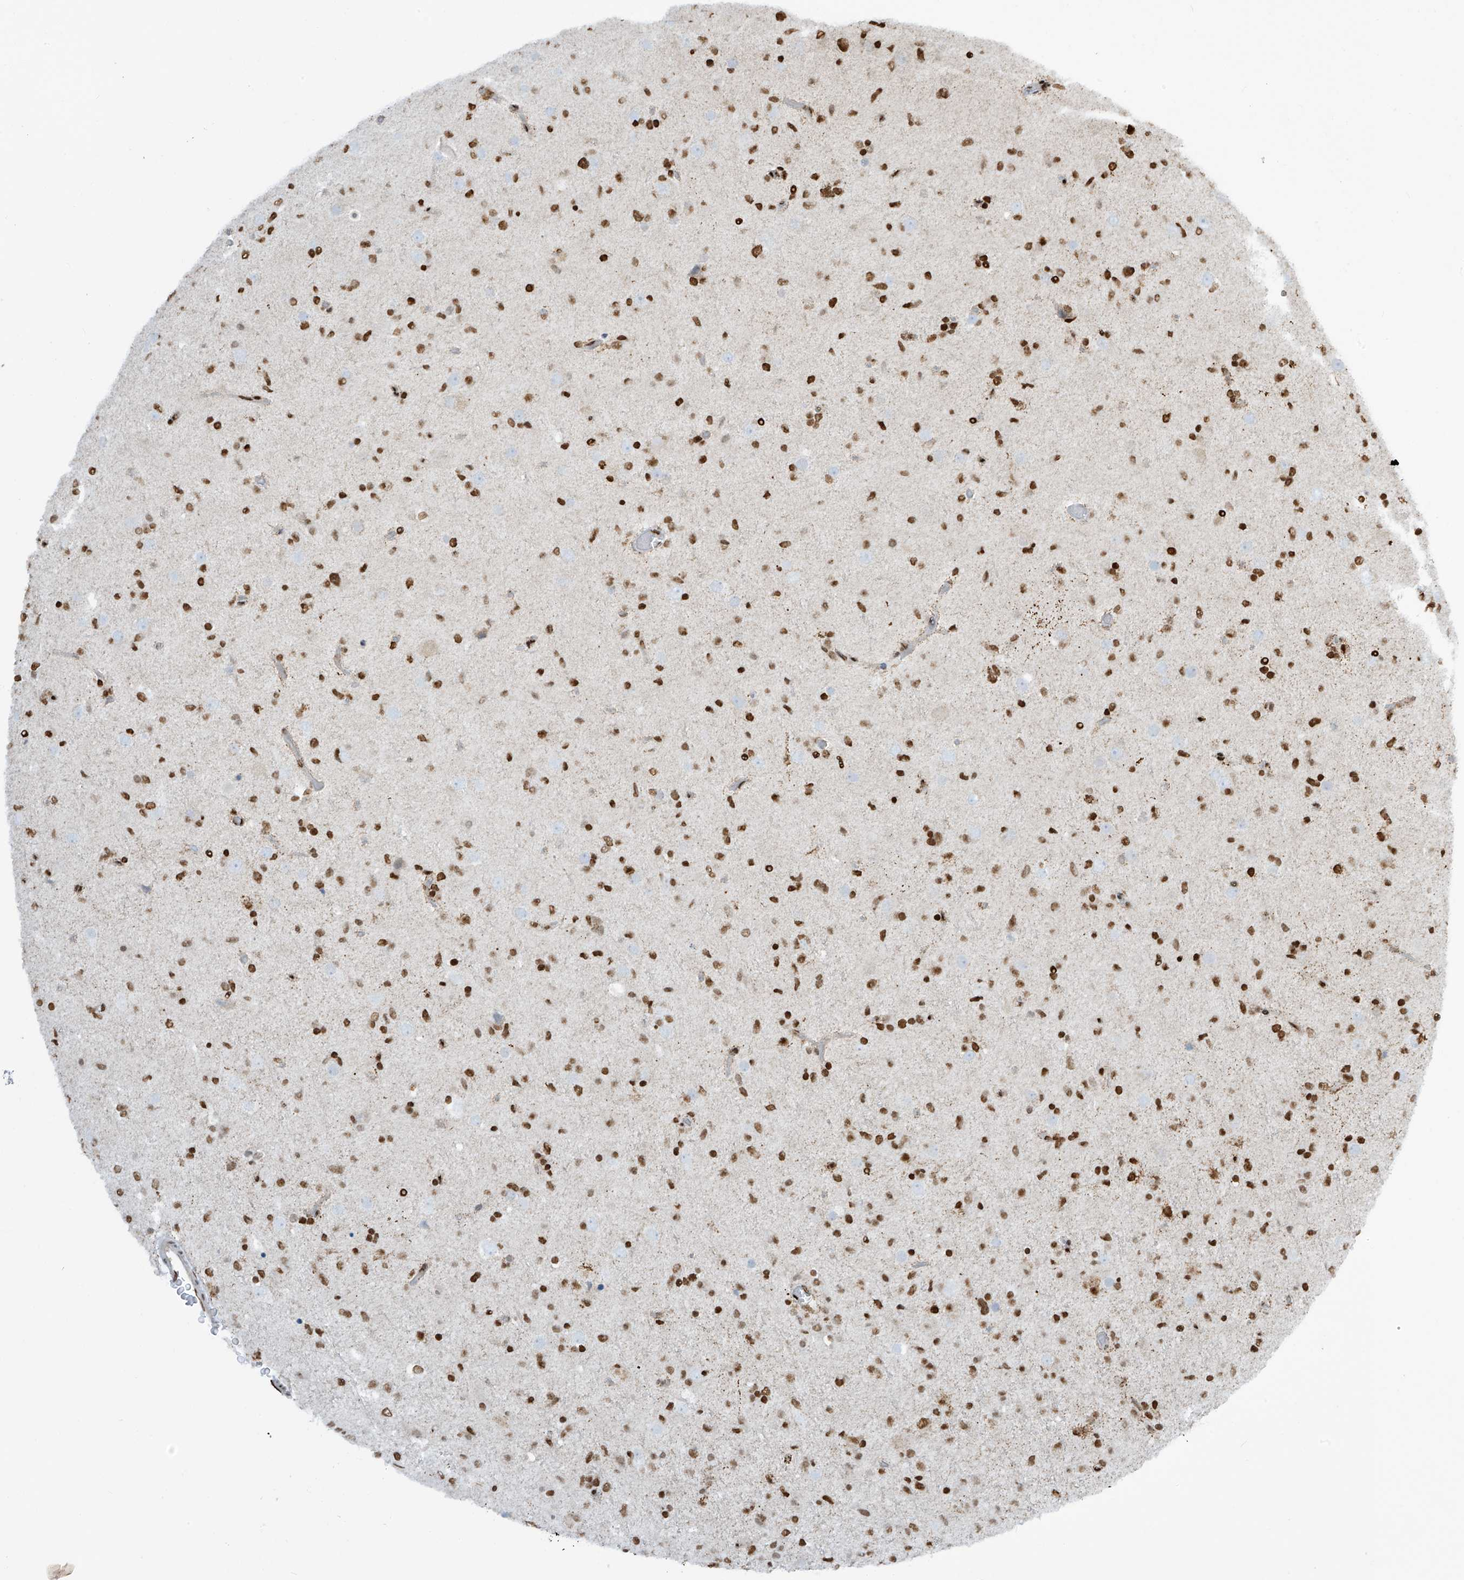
{"staining": {"intensity": "moderate", "quantity": ">75%", "location": "nuclear"}, "tissue": "glioma", "cell_type": "Tumor cells", "image_type": "cancer", "snomed": [{"axis": "morphology", "description": "Glioma, malignant, Low grade"}, {"axis": "topography", "description": "Brain"}], "caption": "An IHC micrograph of tumor tissue is shown. Protein staining in brown labels moderate nuclear positivity in malignant glioma (low-grade) within tumor cells.", "gene": "PM20D2", "patient": {"sex": "male", "age": 65}}